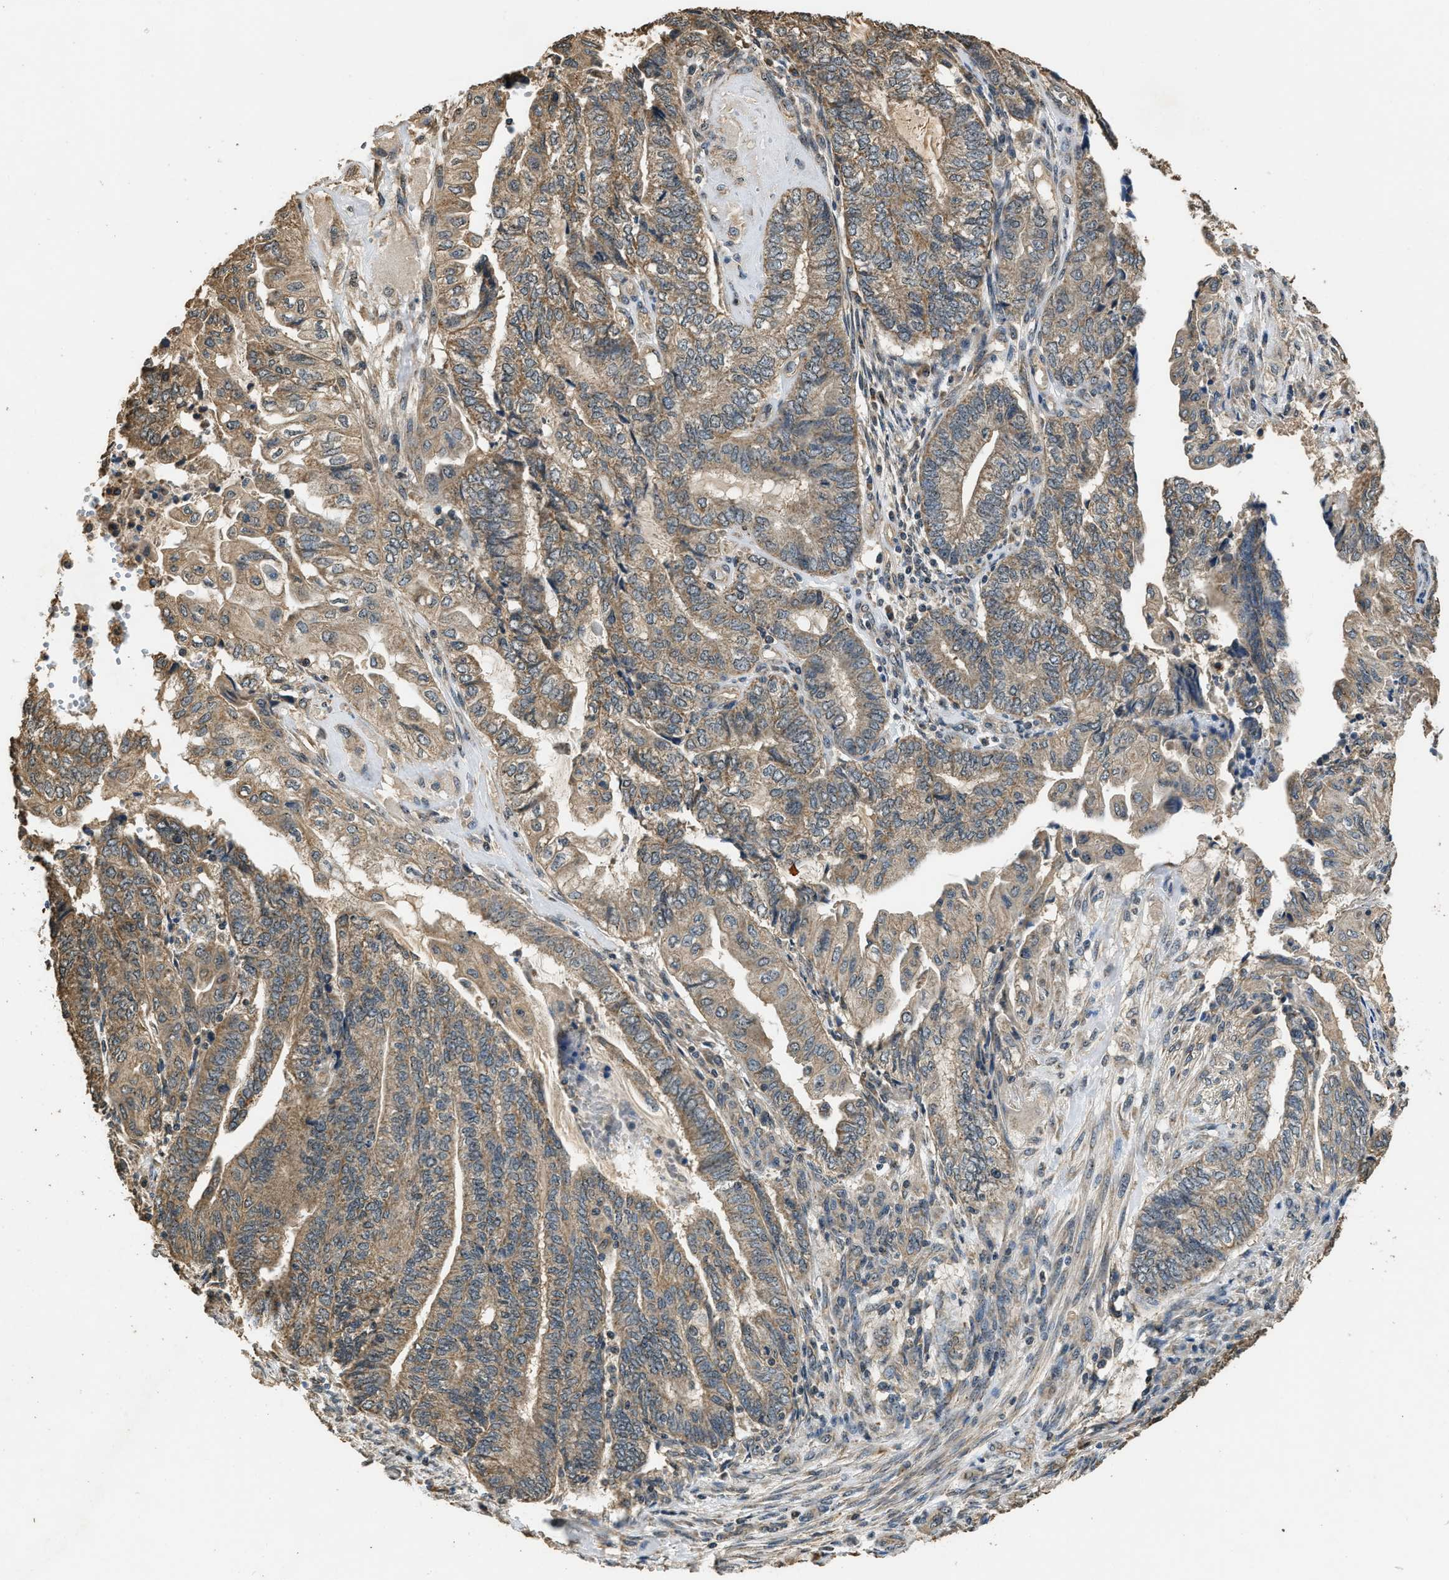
{"staining": {"intensity": "moderate", "quantity": ">75%", "location": "cytoplasmic/membranous"}, "tissue": "endometrial cancer", "cell_type": "Tumor cells", "image_type": "cancer", "snomed": [{"axis": "morphology", "description": "Adenocarcinoma, NOS"}, {"axis": "topography", "description": "Uterus"}, {"axis": "topography", "description": "Endometrium"}], "caption": "Endometrial cancer tissue demonstrates moderate cytoplasmic/membranous staining in approximately >75% of tumor cells, visualized by immunohistochemistry. Immunohistochemistry stains the protein of interest in brown and the nuclei are stained blue.", "gene": "DENND6B", "patient": {"sex": "female", "age": 70}}